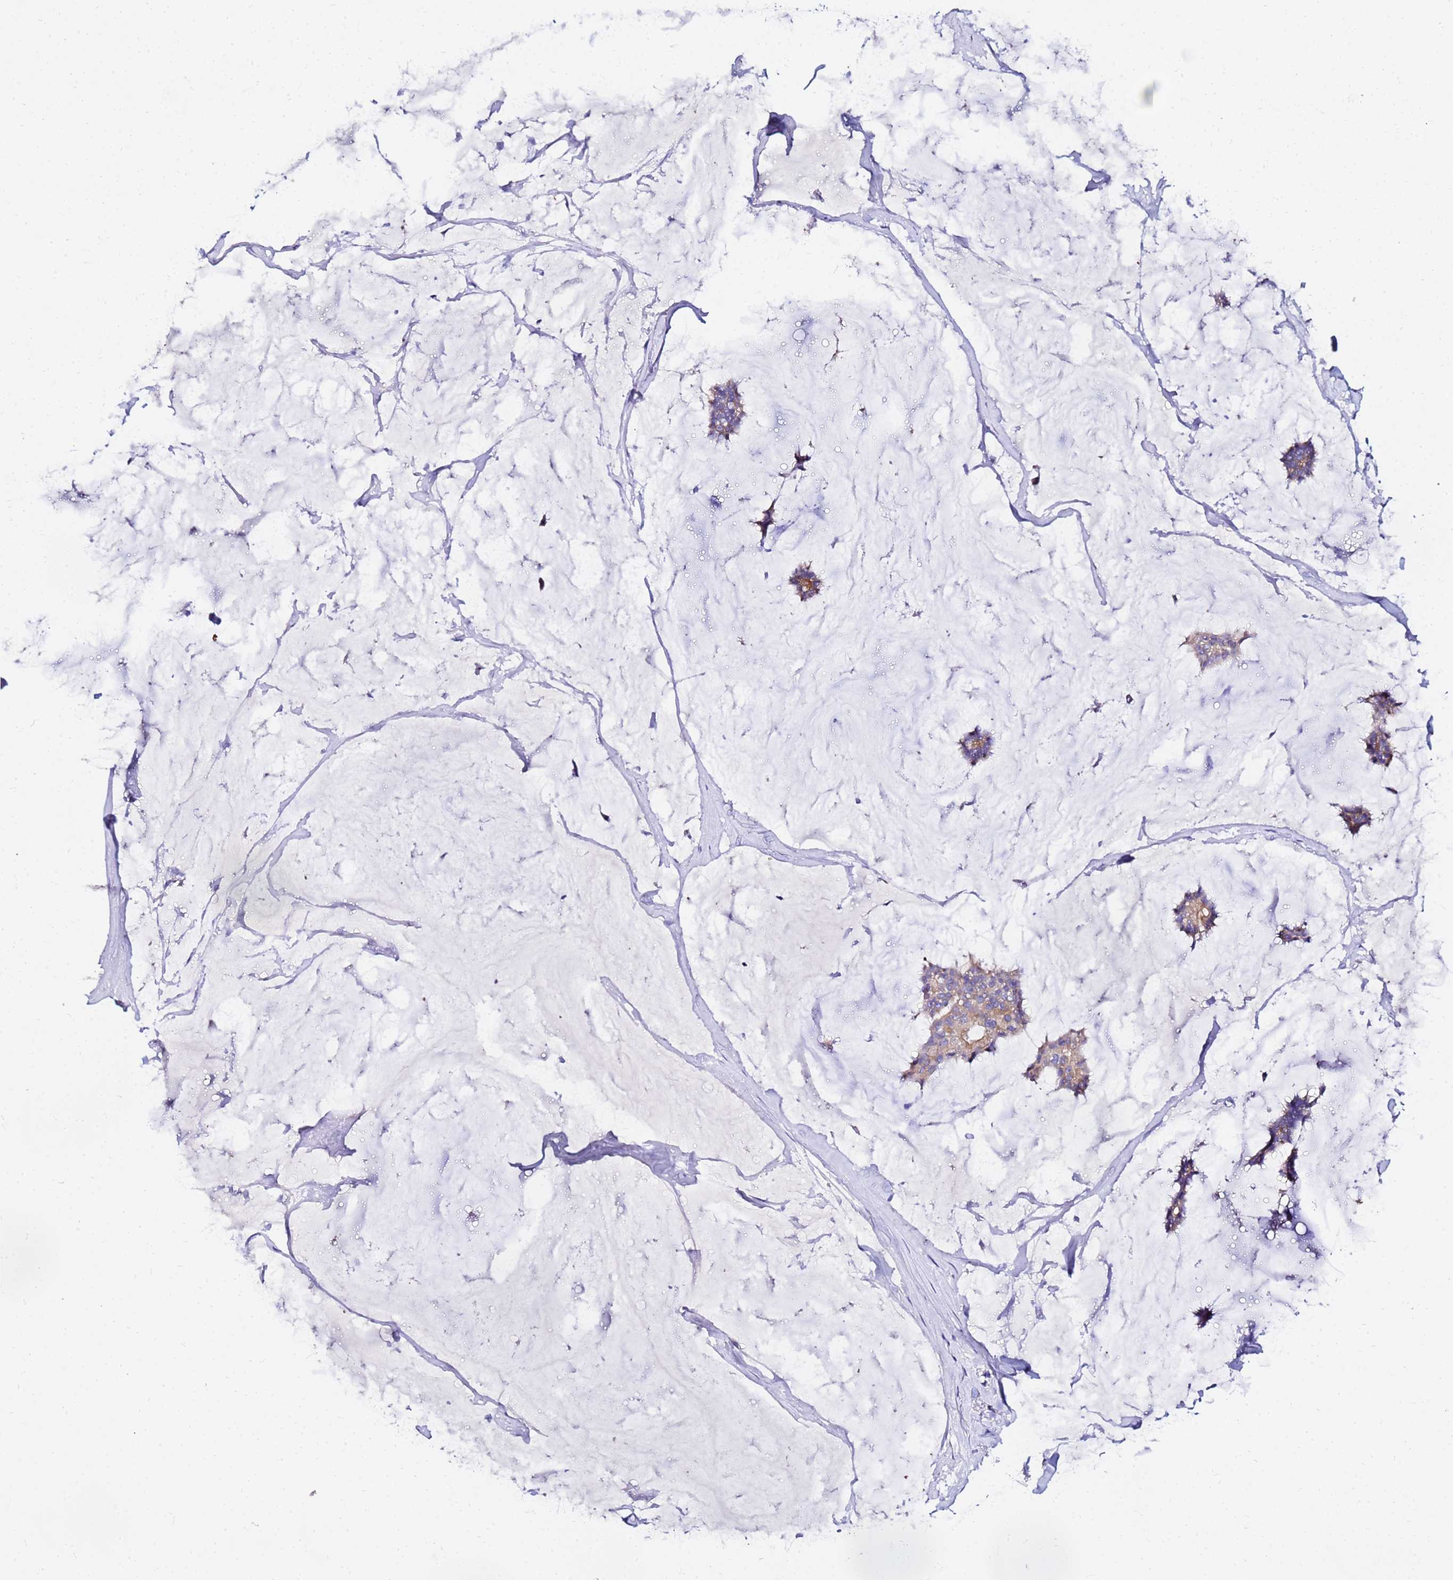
{"staining": {"intensity": "weak", "quantity": "25%-75%", "location": "cytoplasmic/membranous"}, "tissue": "breast cancer", "cell_type": "Tumor cells", "image_type": "cancer", "snomed": [{"axis": "morphology", "description": "Duct carcinoma"}, {"axis": "topography", "description": "Breast"}], "caption": "Weak cytoplasmic/membranous expression is seen in about 25%-75% of tumor cells in breast intraductal carcinoma.", "gene": "HERC5", "patient": {"sex": "female", "age": 93}}